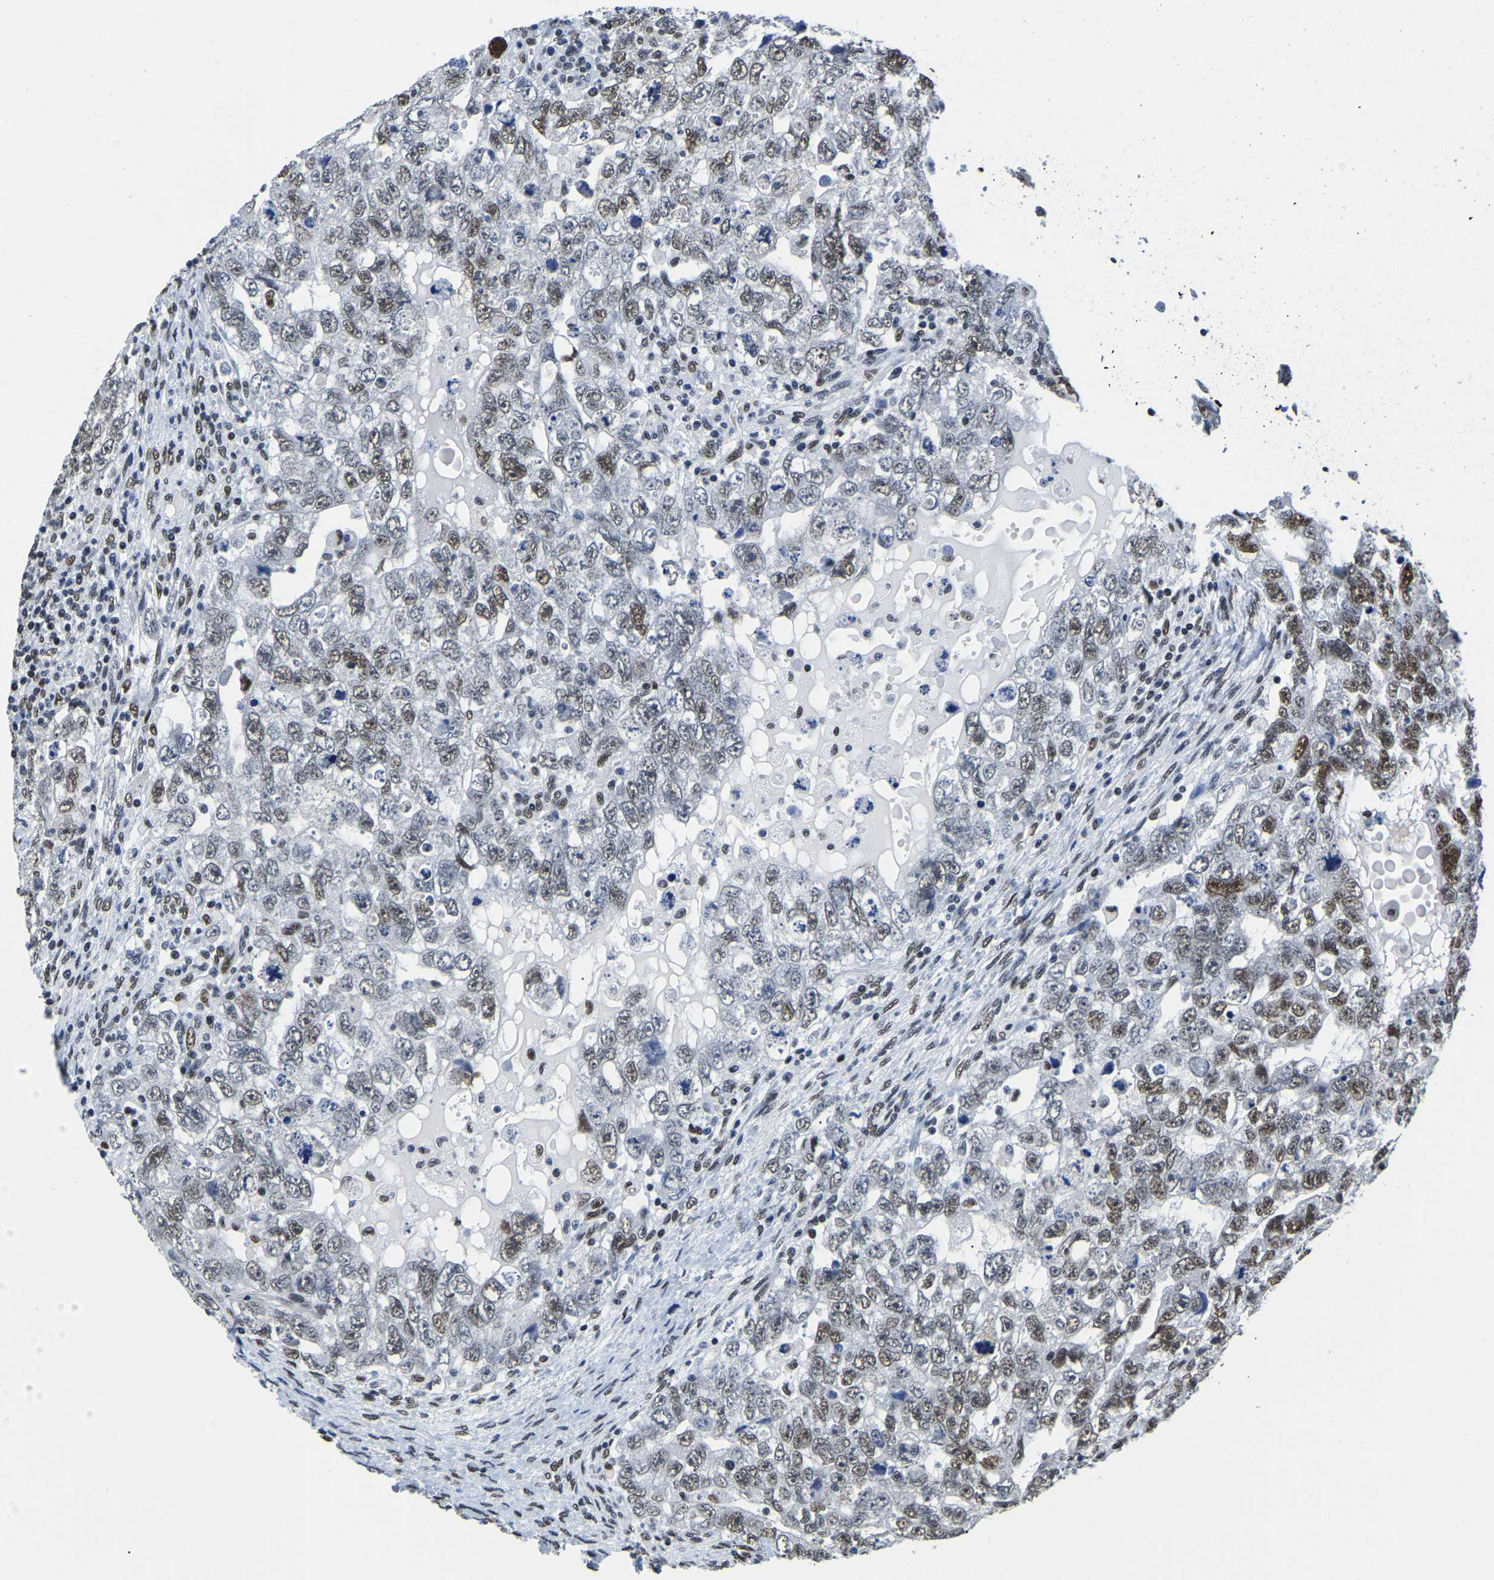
{"staining": {"intensity": "moderate", "quantity": "25%-75%", "location": "nuclear"}, "tissue": "testis cancer", "cell_type": "Tumor cells", "image_type": "cancer", "snomed": [{"axis": "morphology", "description": "Carcinoma, Embryonal, NOS"}, {"axis": "topography", "description": "Testis"}], "caption": "This micrograph exhibits embryonal carcinoma (testis) stained with immunohistochemistry (IHC) to label a protein in brown. The nuclear of tumor cells show moderate positivity for the protein. Nuclei are counter-stained blue.", "gene": "UBA1", "patient": {"sex": "male", "age": 36}}